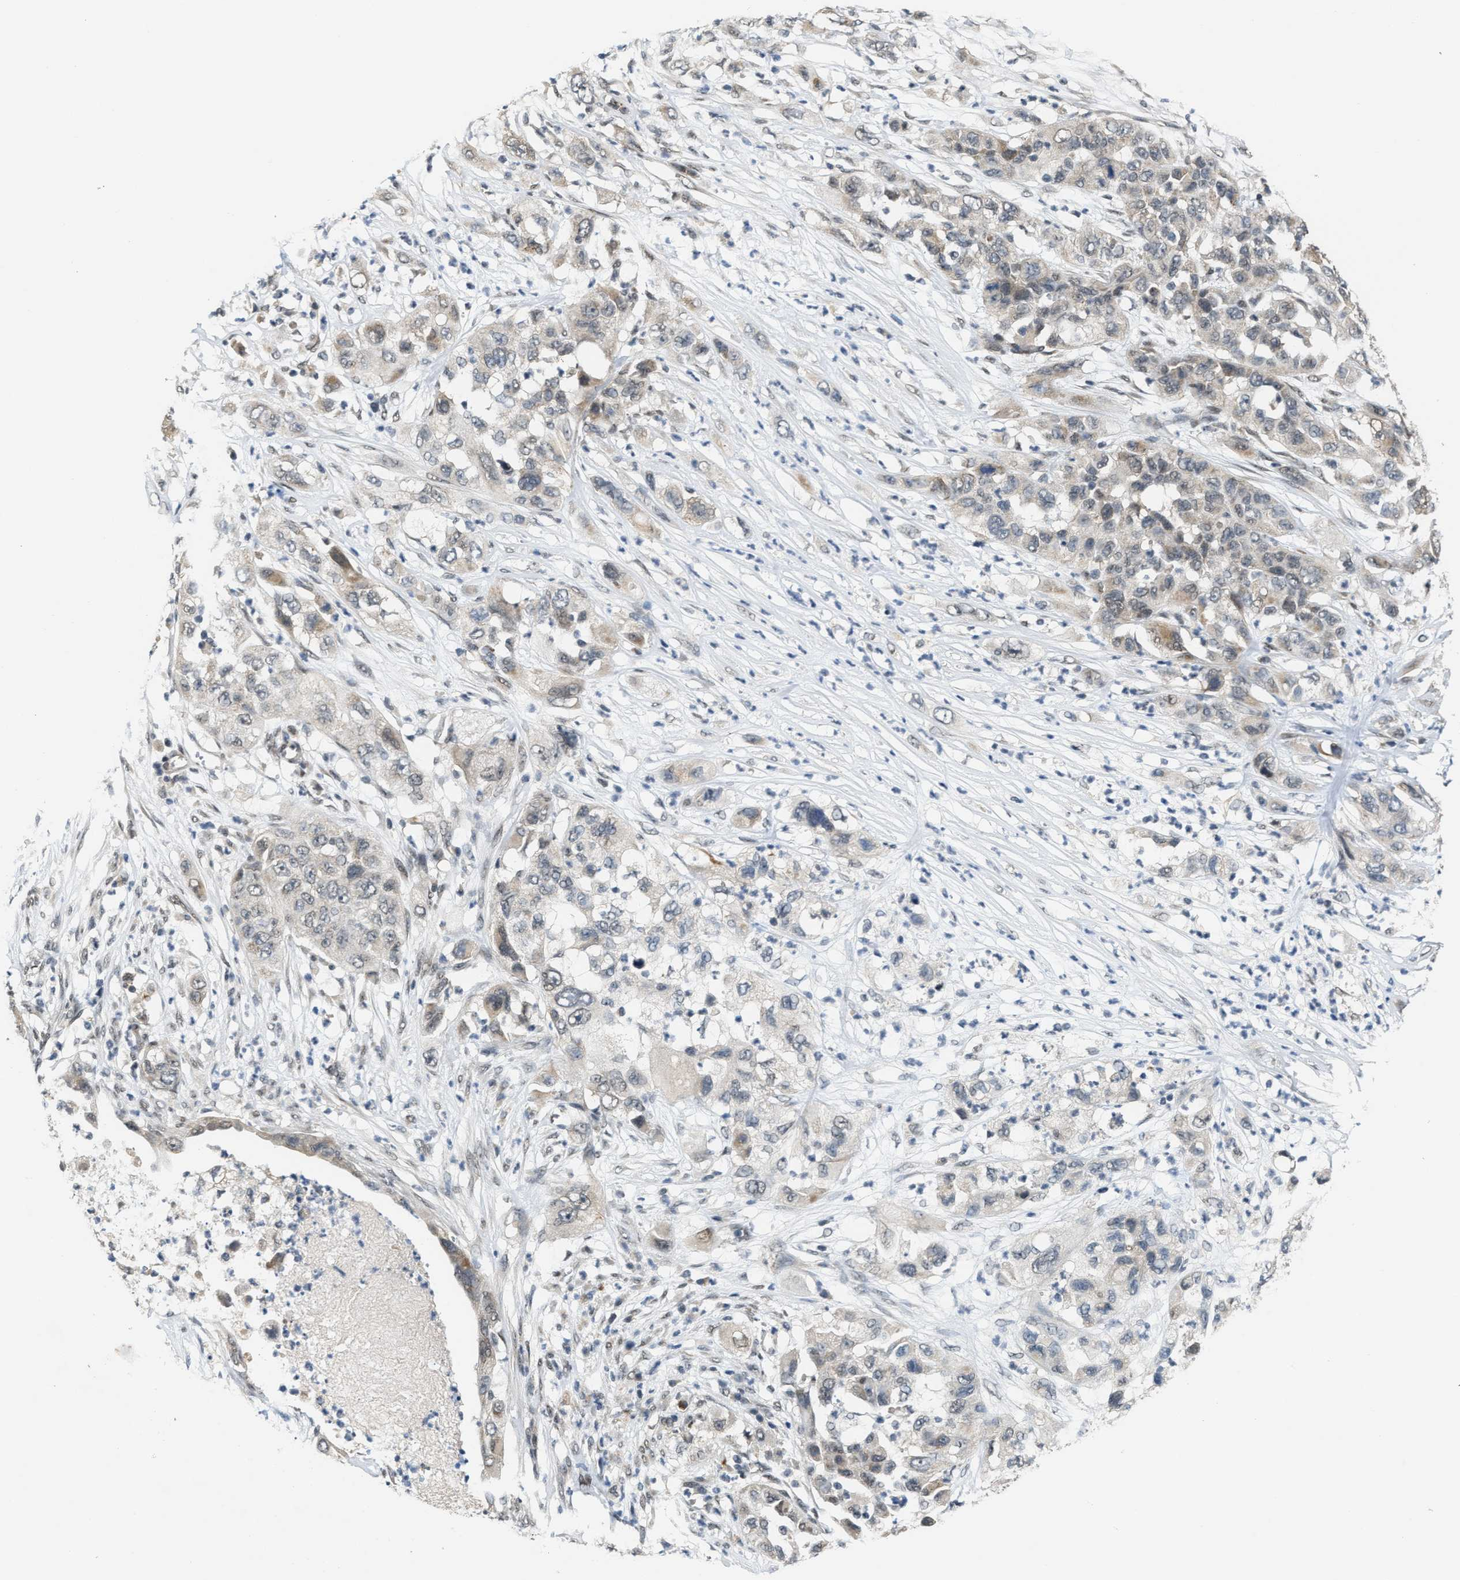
{"staining": {"intensity": "weak", "quantity": "<25%", "location": "cytoplasmic/membranous"}, "tissue": "pancreatic cancer", "cell_type": "Tumor cells", "image_type": "cancer", "snomed": [{"axis": "morphology", "description": "Adenocarcinoma, NOS"}, {"axis": "topography", "description": "Pancreas"}], "caption": "An IHC micrograph of pancreatic cancer is shown. There is no staining in tumor cells of pancreatic cancer. Nuclei are stained in blue.", "gene": "KIF24", "patient": {"sex": "female", "age": 78}}